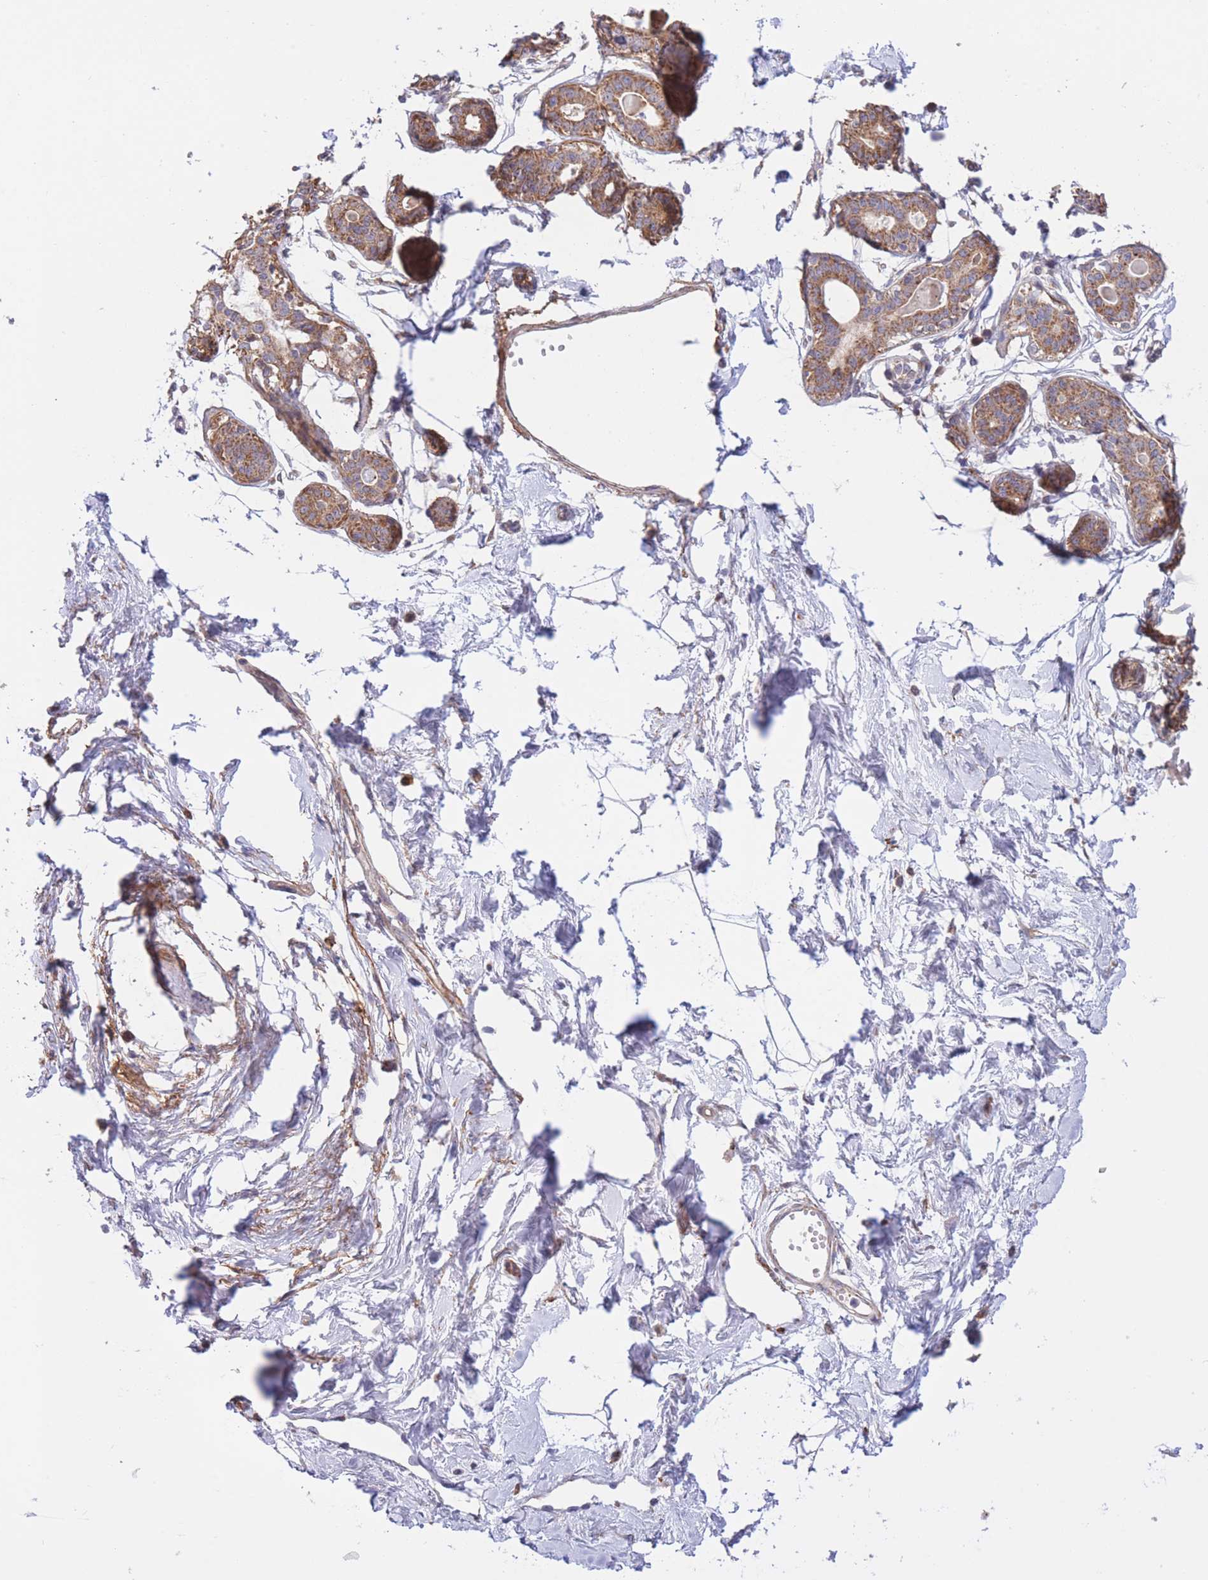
{"staining": {"intensity": "negative", "quantity": "none", "location": "none"}, "tissue": "breast", "cell_type": "Adipocytes", "image_type": "normal", "snomed": [{"axis": "morphology", "description": "Normal tissue, NOS"}, {"axis": "topography", "description": "Breast"}], "caption": "High magnification brightfield microscopy of benign breast stained with DAB (brown) and counterstained with hematoxylin (blue): adipocytes show no significant positivity.", "gene": "ATP13A2", "patient": {"sex": "female", "age": 45}}